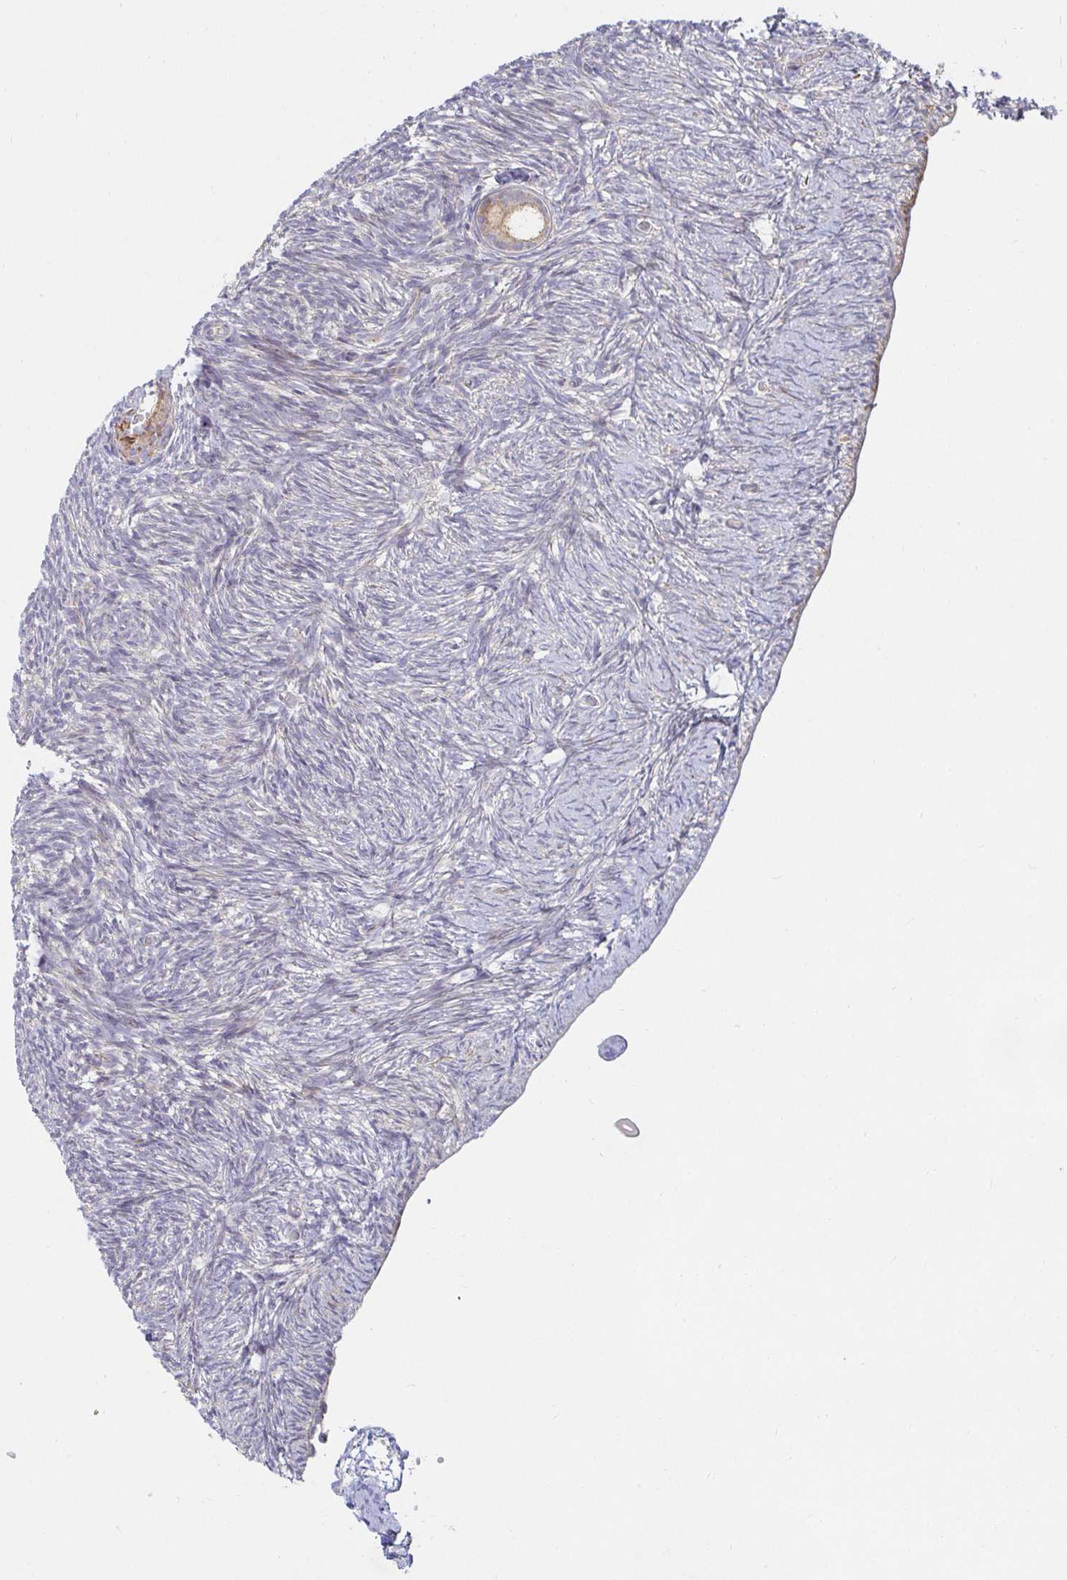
{"staining": {"intensity": "weak", "quantity": ">75%", "location": "cytoplasmic/membranous"}, "tissue": "ovary", "cell_type": "Follicle cells", "image_type": "normal", "snomed": [{"axis": "morphology", "description": "Normal tissue, NOS"}, {"axis": "topography", "description": "Ovary"}], "caption": "Follicle cells reveal low levels of weak cytoplasmic/membranous expression in approximately >75% of cells in benign human ovary.", "gene": "SSH2", "patient": {"sex": "female", "age": 39}}